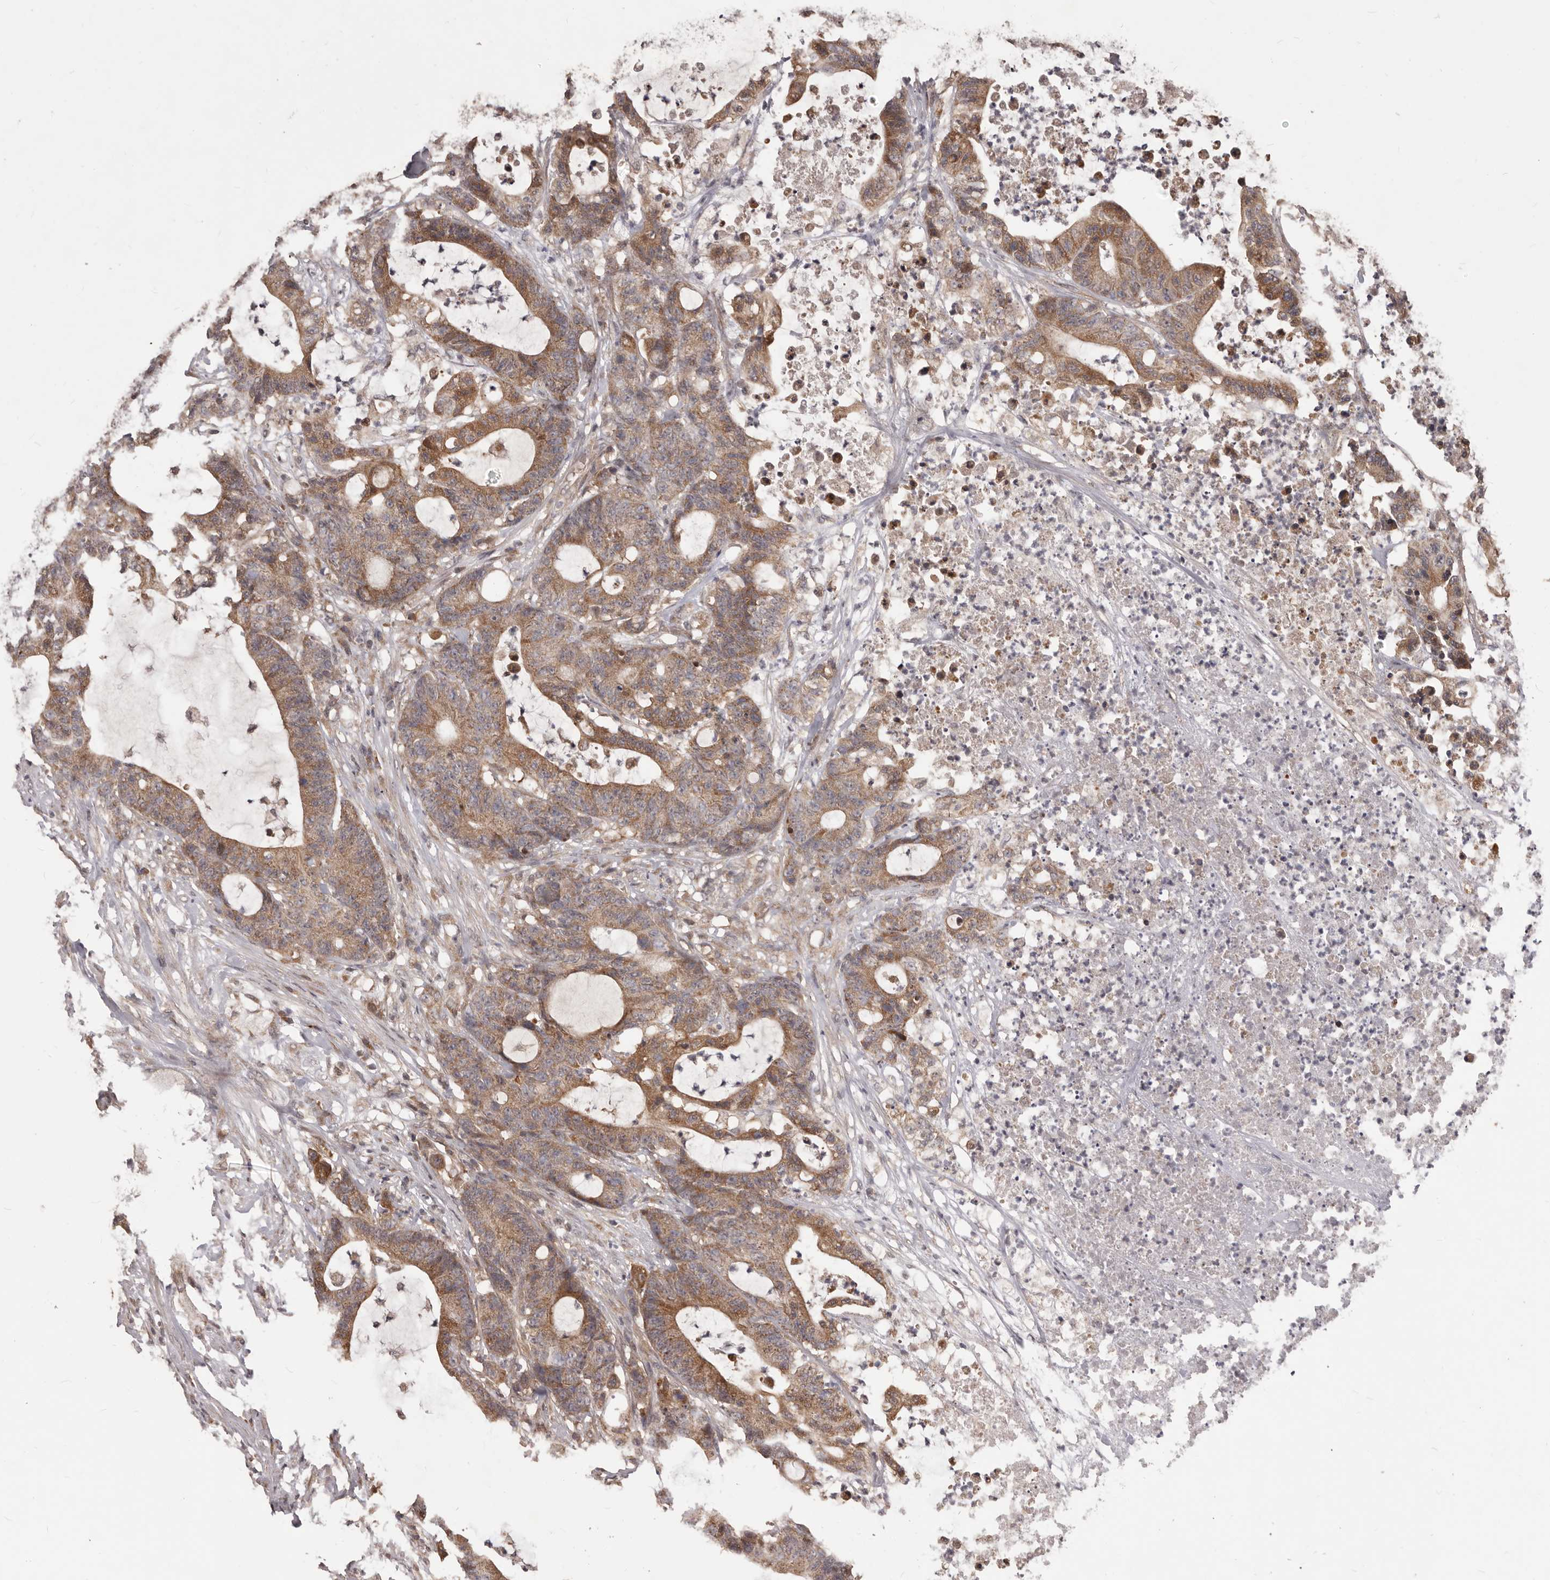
{"staining": {"intensity": "moderate", "quantity": ">75%", "location": "cytoplasmic/membranous"}, "tissue": "colorectal cancer", "cell_type": "Tumor cells", "image_type": "cancer", "snomed": [{"axis": "morphology", "description": "Adenocarcinoma, NOS"}, {"axis": "topography", "description": "Colon"}], "caption": "A medium amount of moderate cytoplasmic/membranous staining is appreciated in approximately >75% of tumor cells in colorectal cancer (adenocarcinoma) tissue.", "gene": "MTO1", "patient": {"sex": "female", "age": 84}}